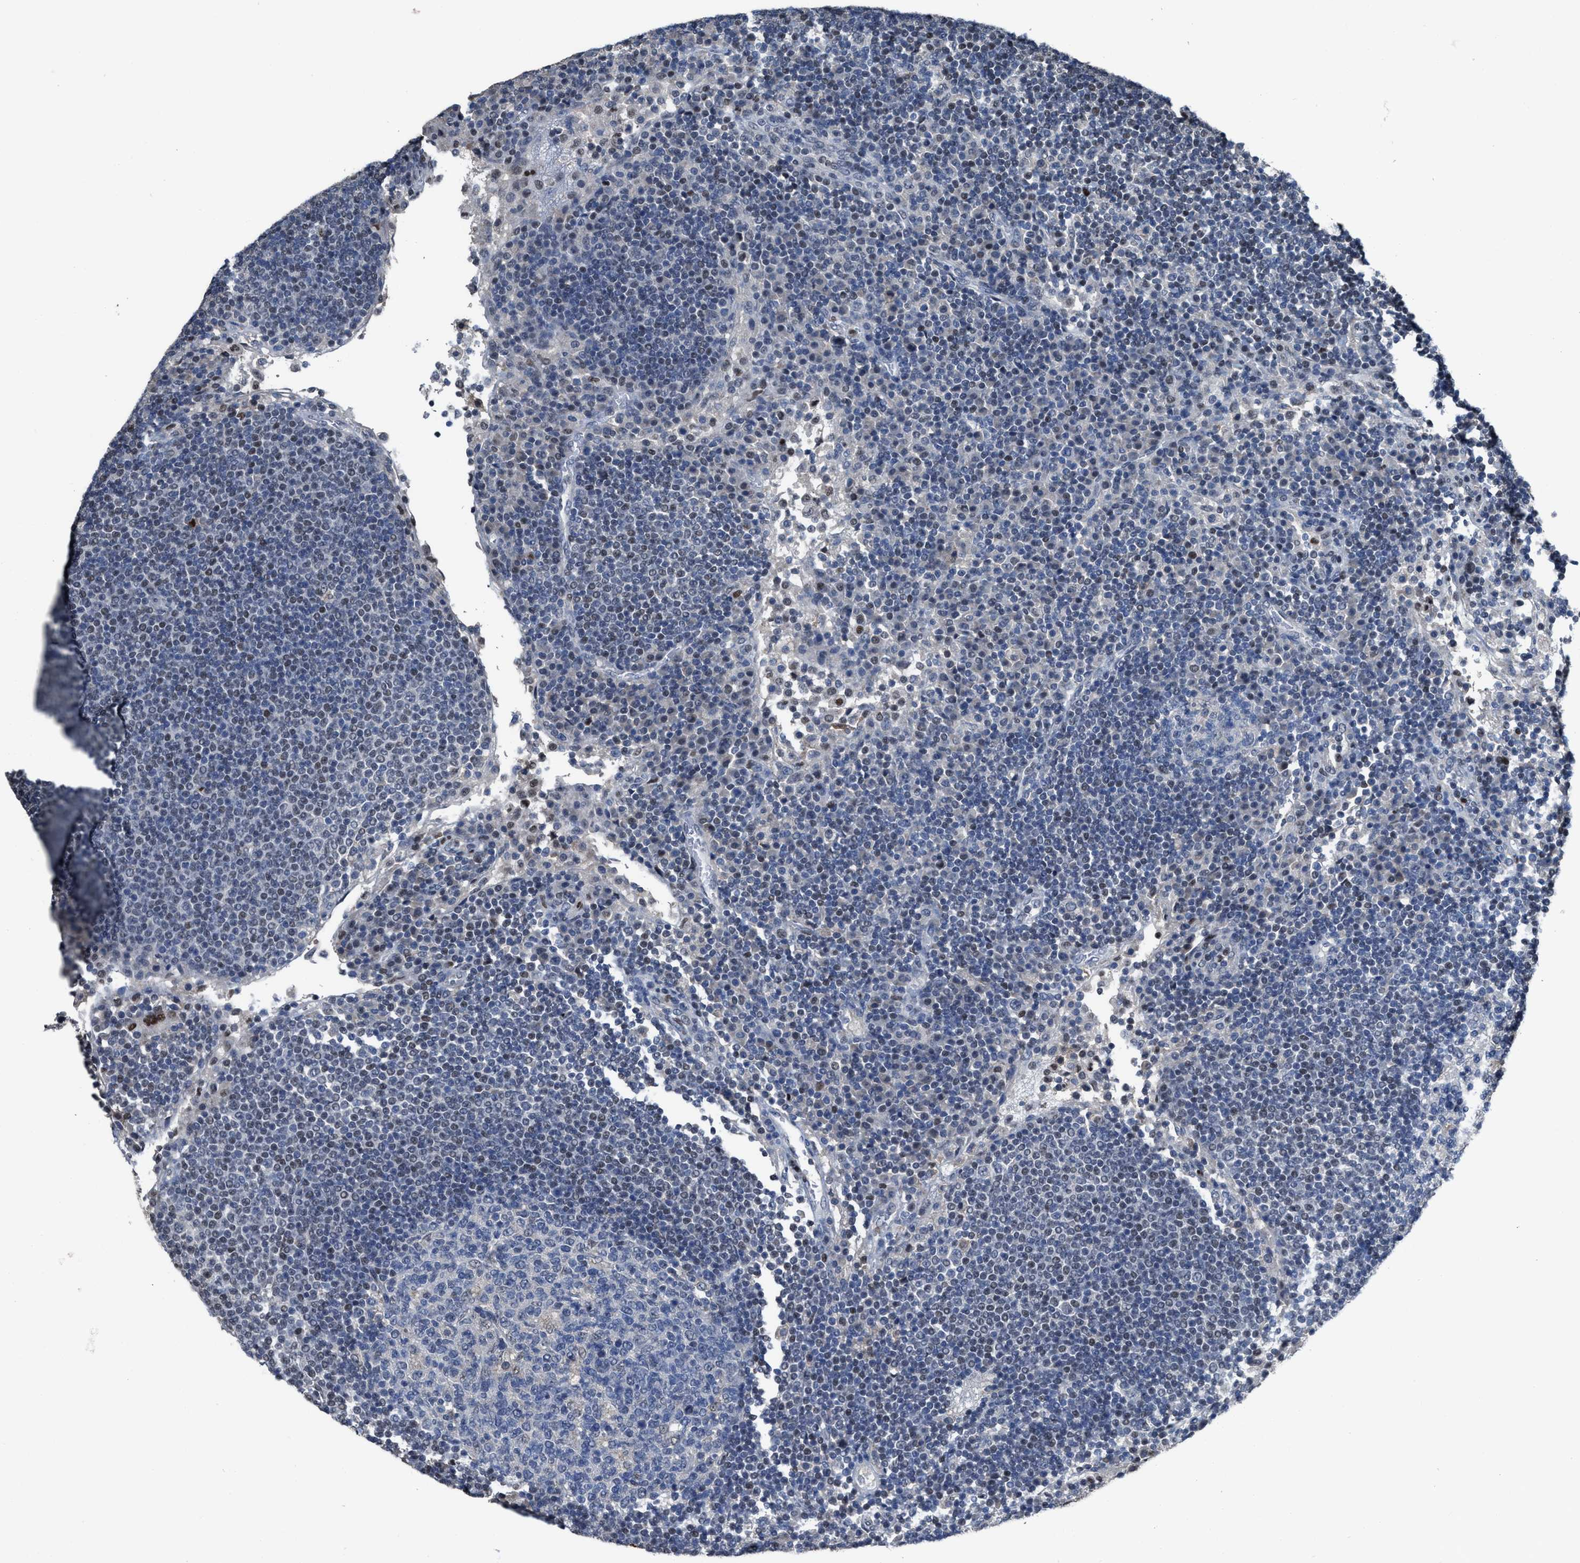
{"staining": {"intensity": "strong", "quantity": "<25%", "location": "nuclear"}, "tissue": "lymph node", "cell_type": "Germinal center cells", "image_type": "normal", "snomed": [{"axis": "morphology", "description": "Normal tissue, NOS"}, {"axis": "topography", "description": "Lymph node"}], "caption": "This image exhibits normal lymph node stained with immunohistochemistry (IHC) to label a protein in brown. The nuclear of germinal center cells show strong positivity for the protein. Nuclei are counter-stained blue.", "gene": "ZNF20", "patient": {"sex": "female", "age": 53}}